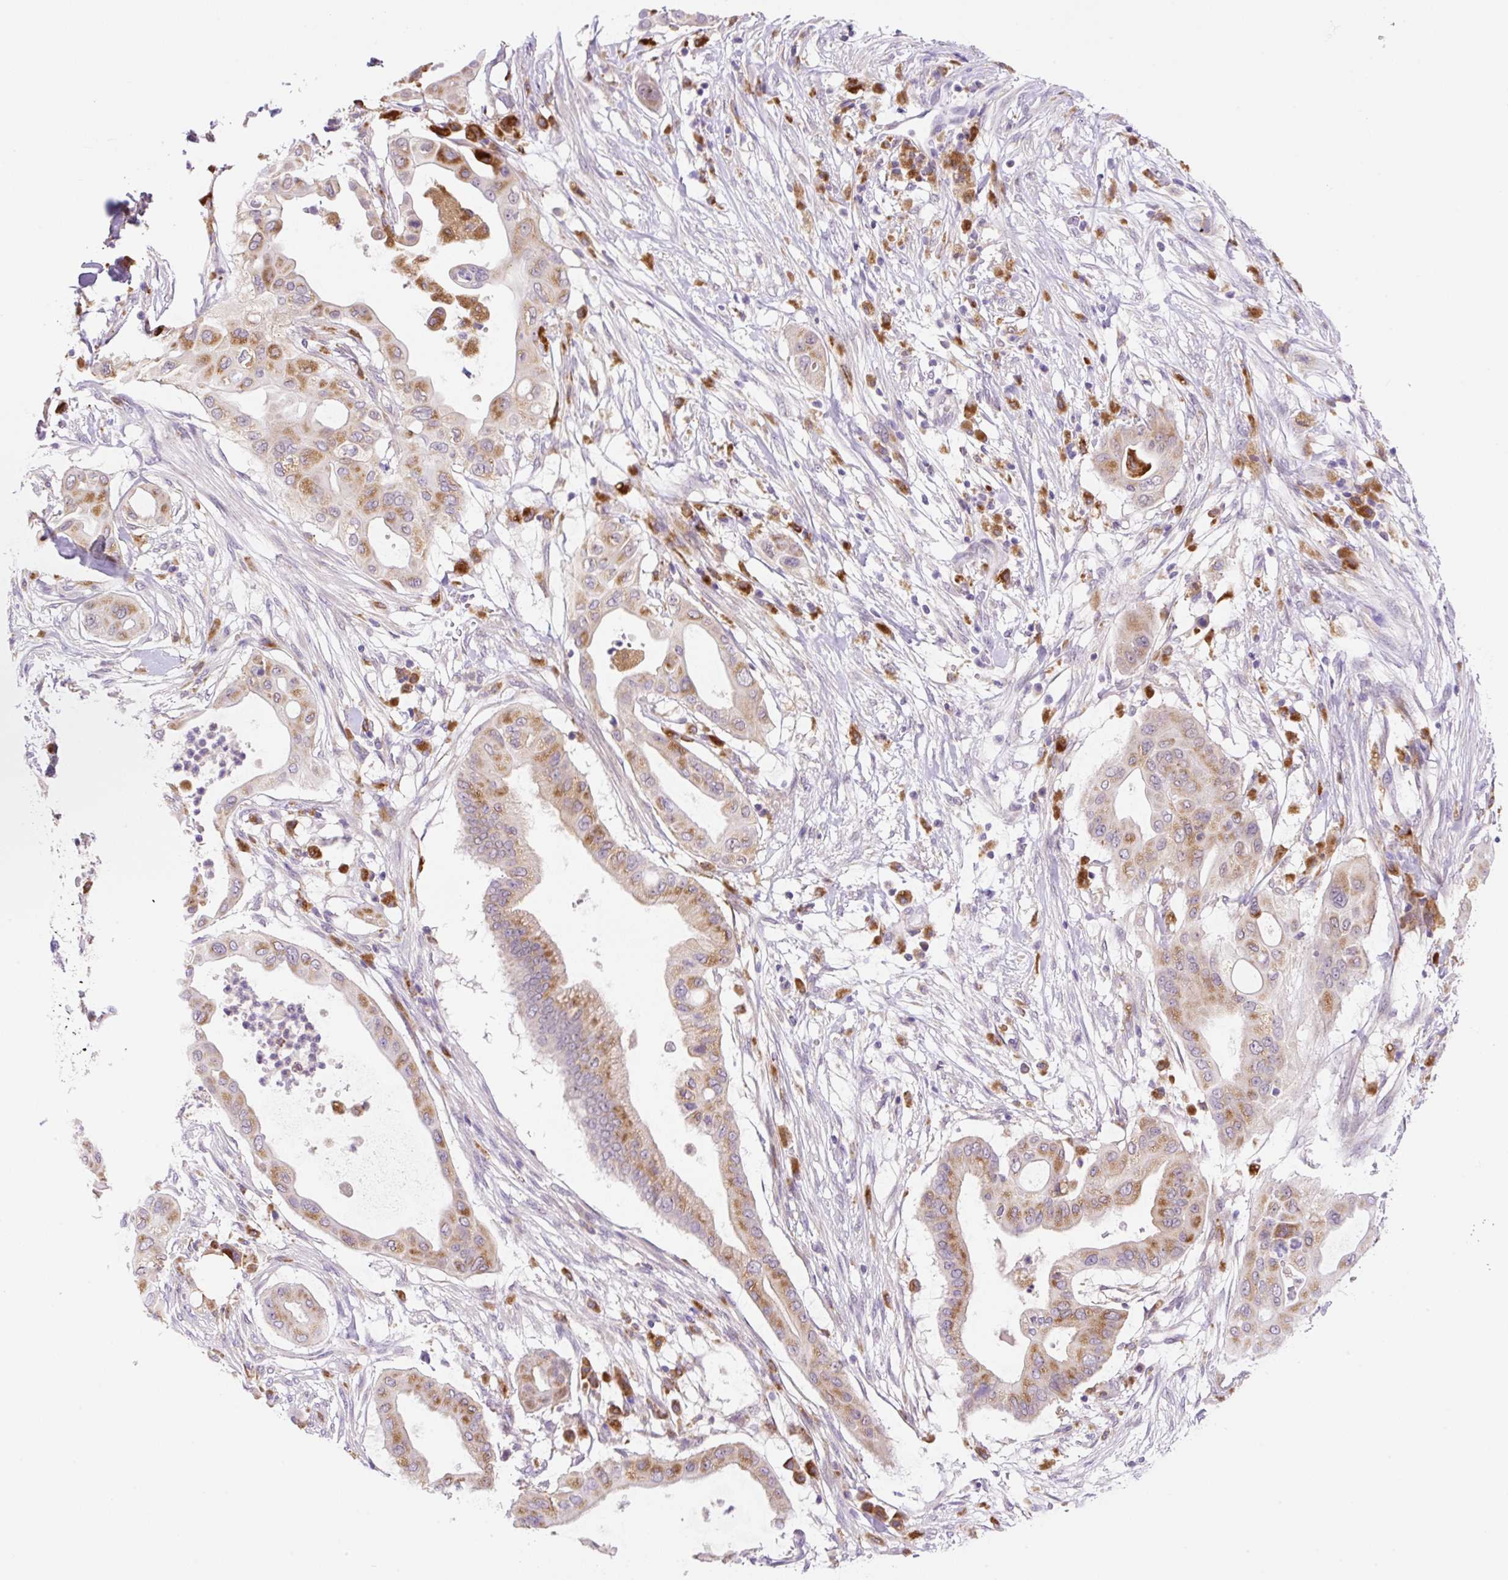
{"staining": {"intensity": "moderate", "quantity": "25%-75%", "location": "cytoplasmic/membranous"}, "tissue": "pancreatic cancer", "cell_type": "Tumor cells", "image_type": "cancer", "snomed": [{"axis": "morphology", "description": "Adenocarcinoma, NOS"}, {"axis": "topography", "description": "Pancreas"}], "caption": "A high-resolution photomicrograph shows immunohistochemistry staining of pancreatic cancer (adenocarcinoma), which shows moderate cytoplasmic/membranous positivity in about 25%-75% of tumor cells.", "gene": "CEBPZOS", "patient": {"sex": "male", "age": 68}}